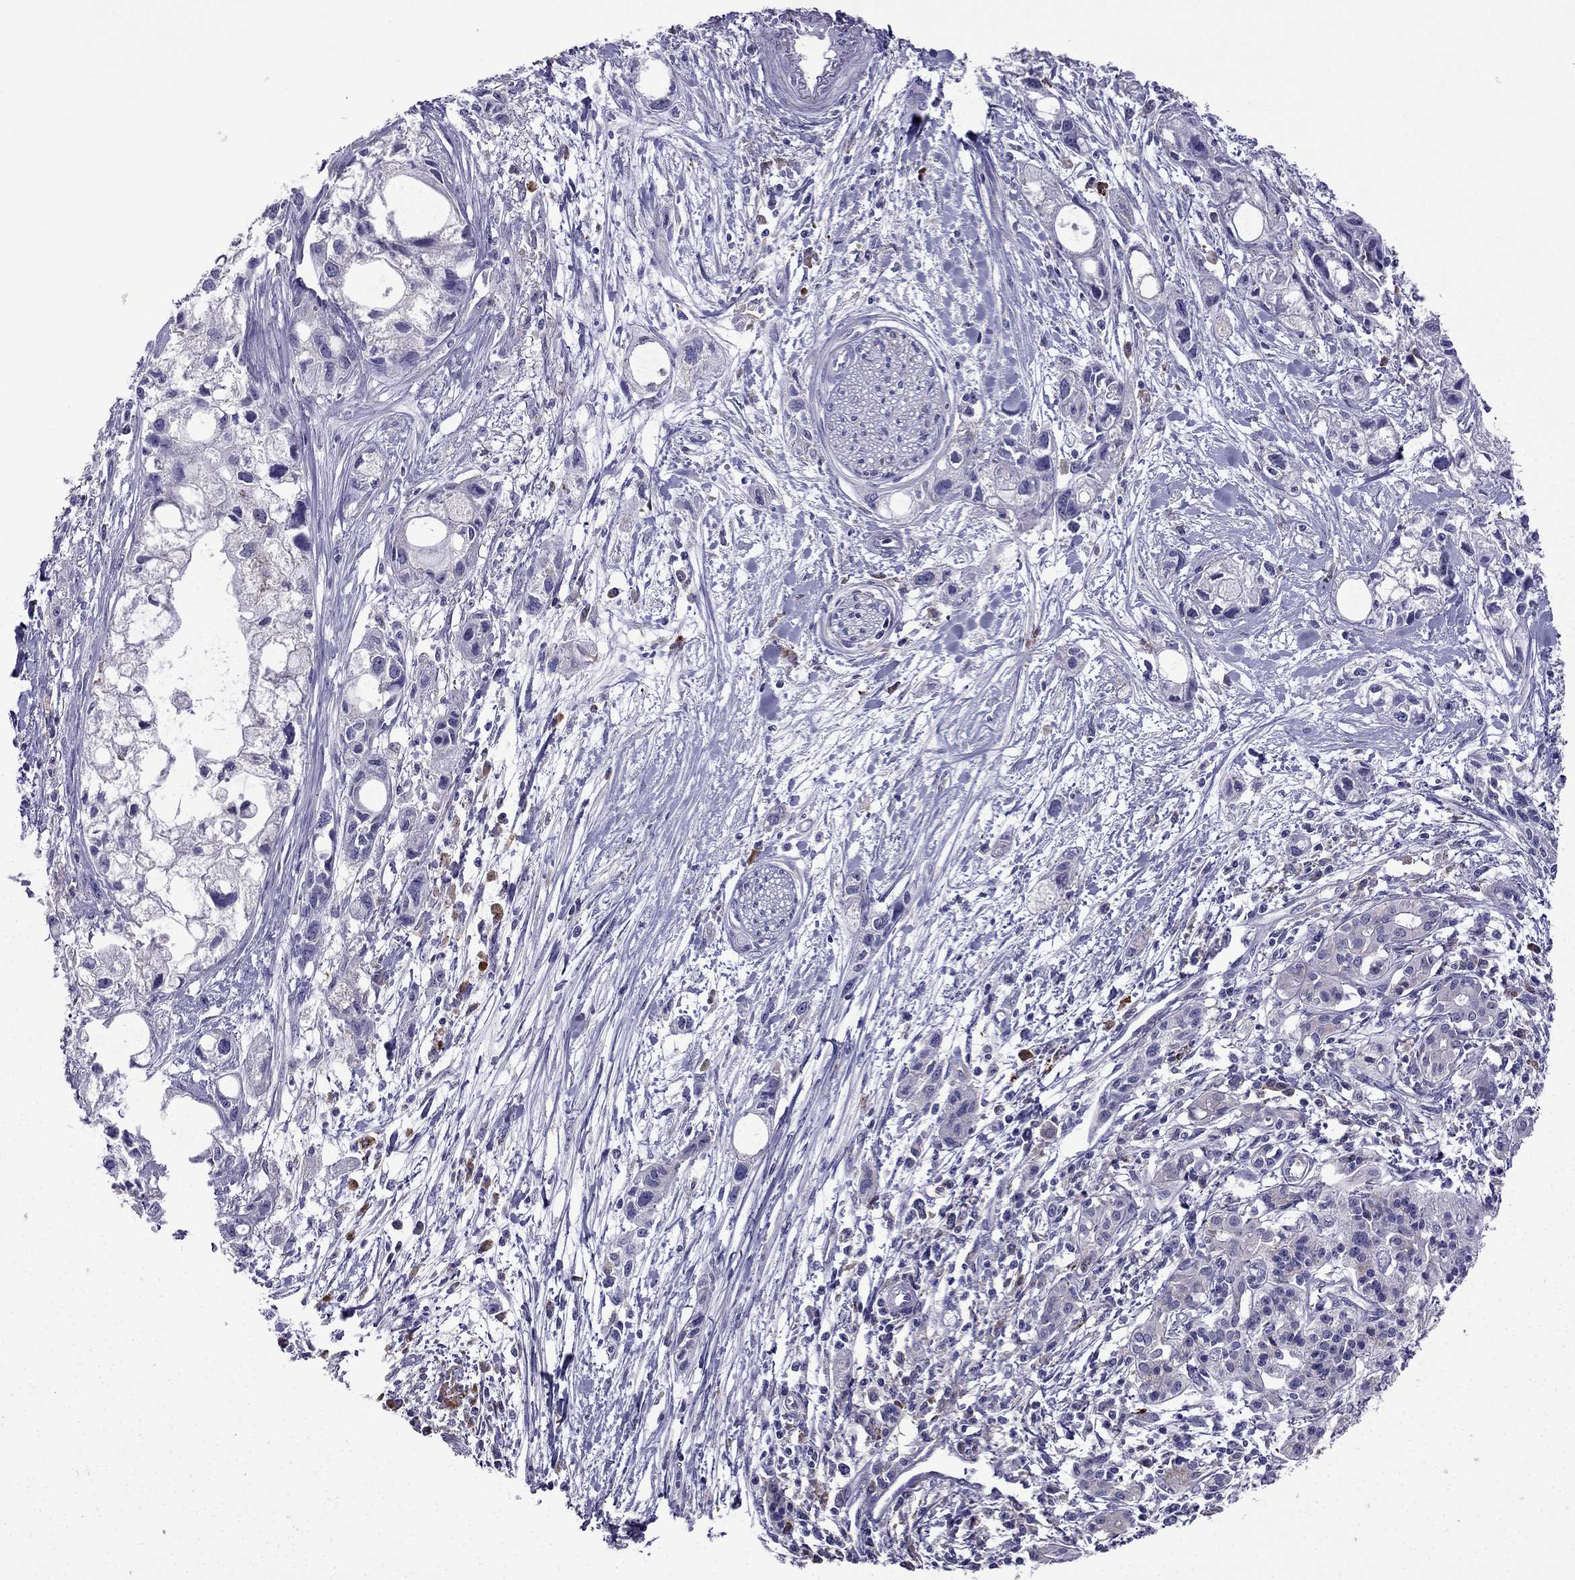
{"staining": {"intensity": "negative", "quantity": "none", "location": "none"}, "tissue": "pancreatic cancer", "cell_type": "Tumor cells", "image_type": "cancer", "snomed": [{"axis": "morphology", "description": "Adenocarcinoma, NOS"}, {"axis": "topography", "description": "Pancreas"}], "caption": "This is a histopathology image of IHC staining of pancreatic cancer, which shows no staining in tumor cells. (Stains: DAB immunohistochemistry (IHC) with hematoxylin counter stain, Microscopy: brightfield microscopy at high magnification).", "gene": "TSSK4", "patient": {"sex": "female", "age": 61}}